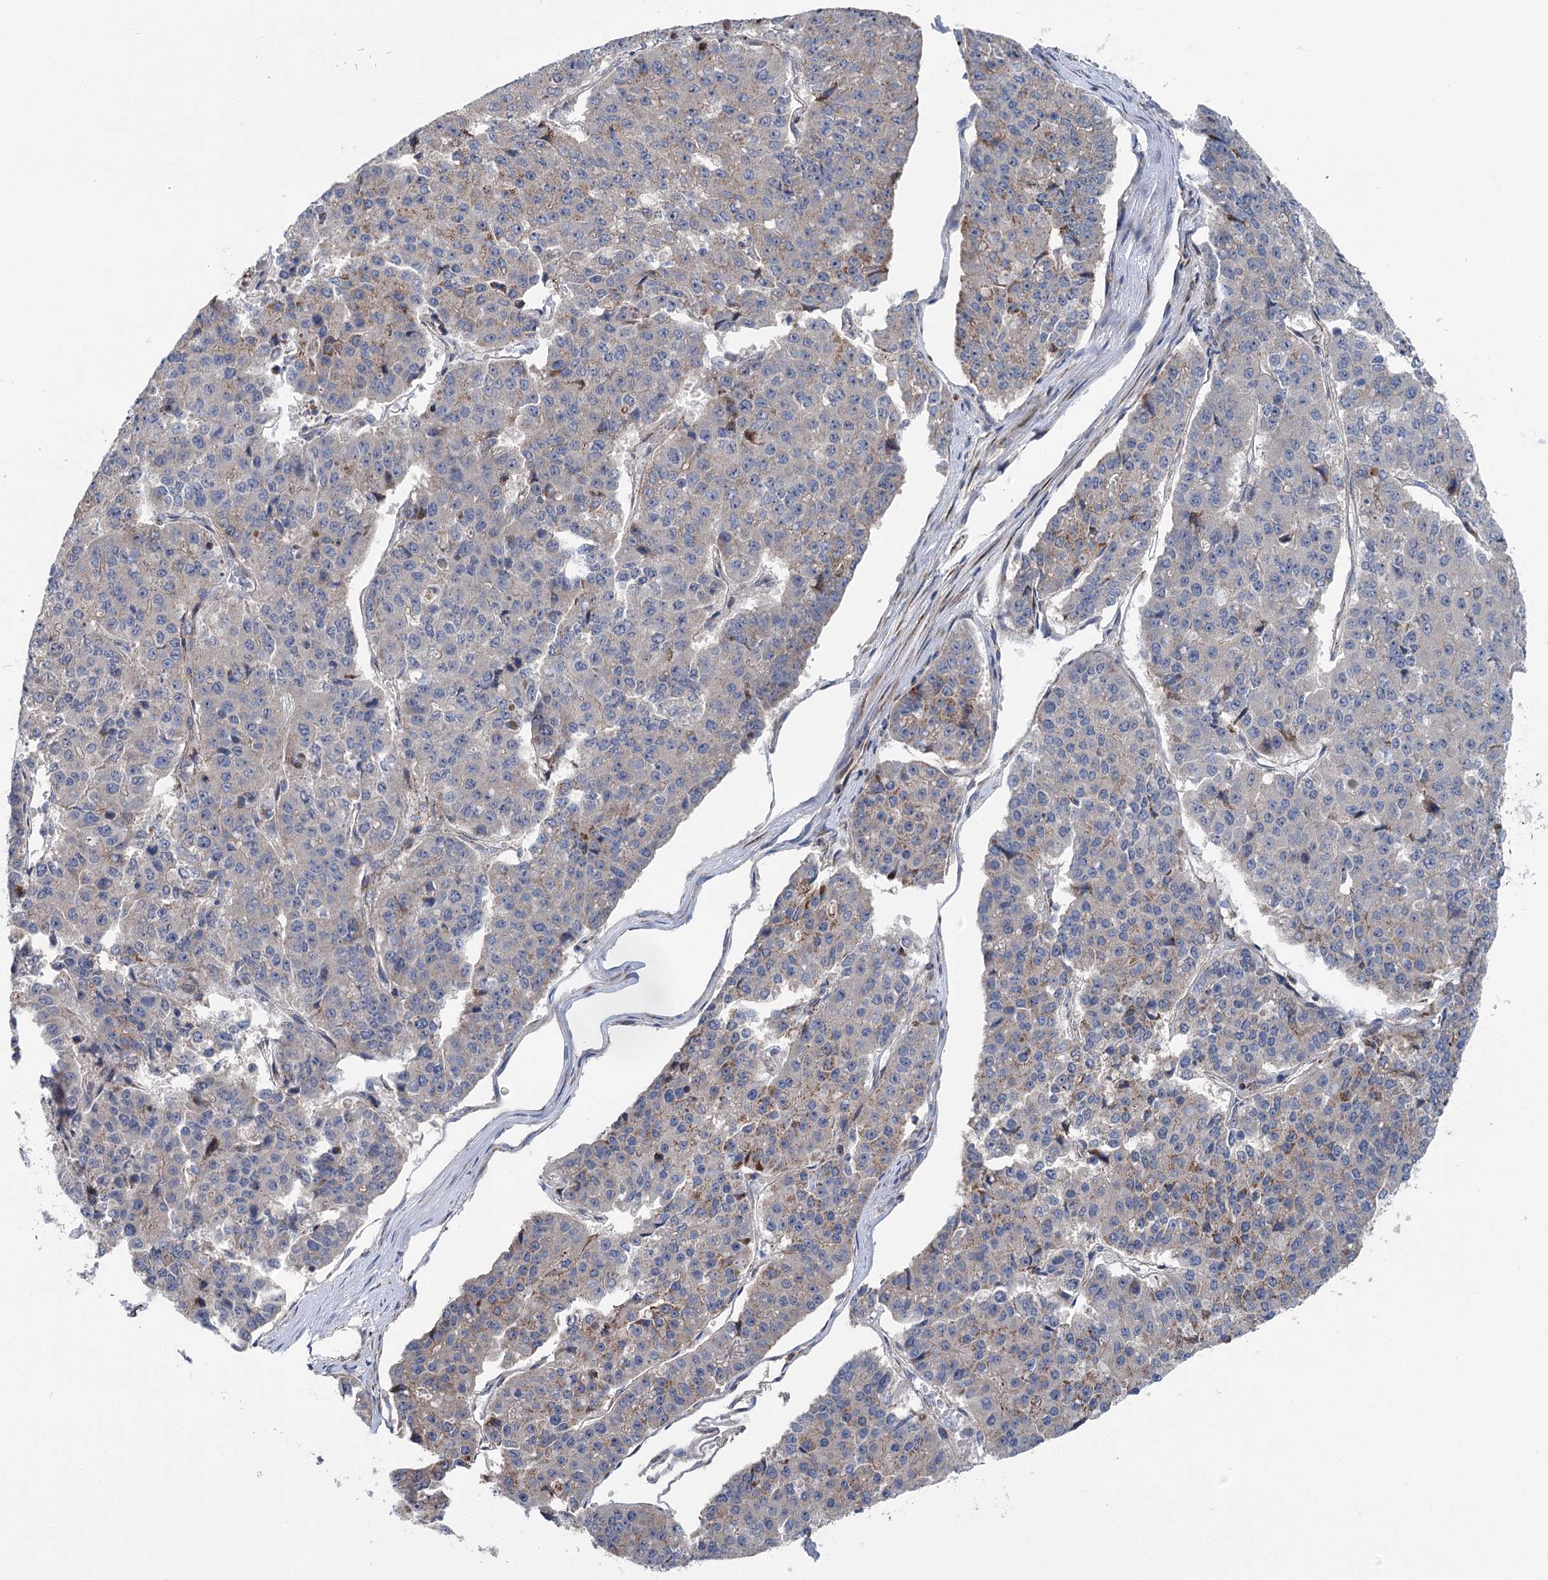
{"staining": {"intensity": "moderate", "quantity": "<25%", "location": "cytoplasmic/membranous"}, "tissue": "pancreatic cancer", "cell_type": "Tumor cells", "image_type": "cancer", "snomed": [{"axis": "morphology", "description": "Adenocarcinoma, NOS"}, {"axis": "topography", "description": "Pancreas"}], "caption": "Protein analysis of pancreatic adenocarcinoma tissue displays moderate cytoplasmic/membranous positivity in approximately <25% of tumor cells. The staining is performed using DAB brown chromogen to label protein expression. The nuclei are counter-stained blue using hematoxylin.", "gene": "MARK2", "patient": {"sex": "male", "age": 50}}